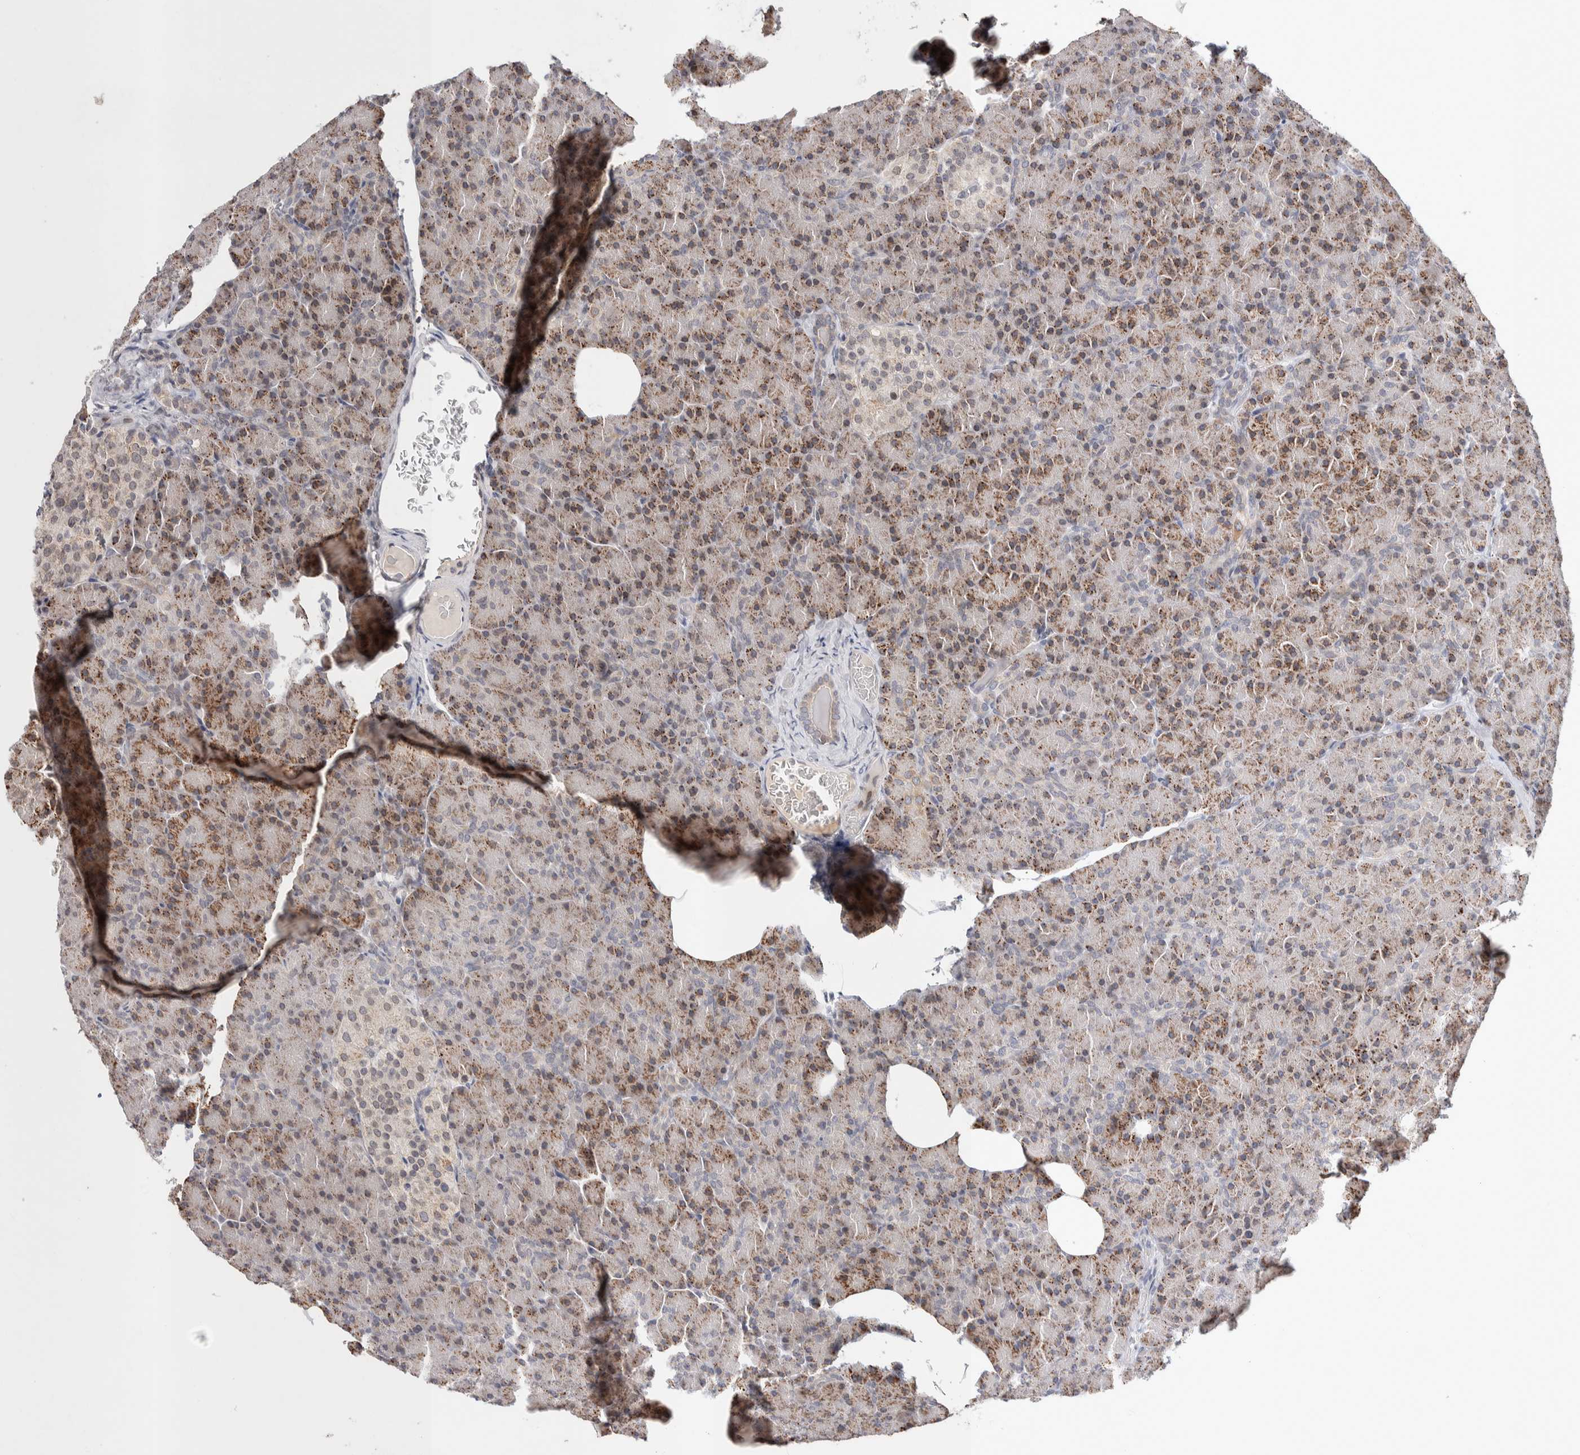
{"staining": {"intensity": "moderate", "quantity": ">75%", "location": "cytoplasmic/membranous"}, "tissue": "pancreas", "cell_type": "Exocrine glandular cells", "image_type": "normal", "snomed": [{"axis": "morphology", "description": "Normal tissue, NOS"}, {"axis": "topography", "description": "Pancreas"}], "caption": "Human pancreas stained for a protein (brown) shows moderate cytoplasmic/membranous positive positivity in about >75% of exocrine glandular cells.", "gene": "CRAT", "patient": {"sex": "female", "age": 43}}